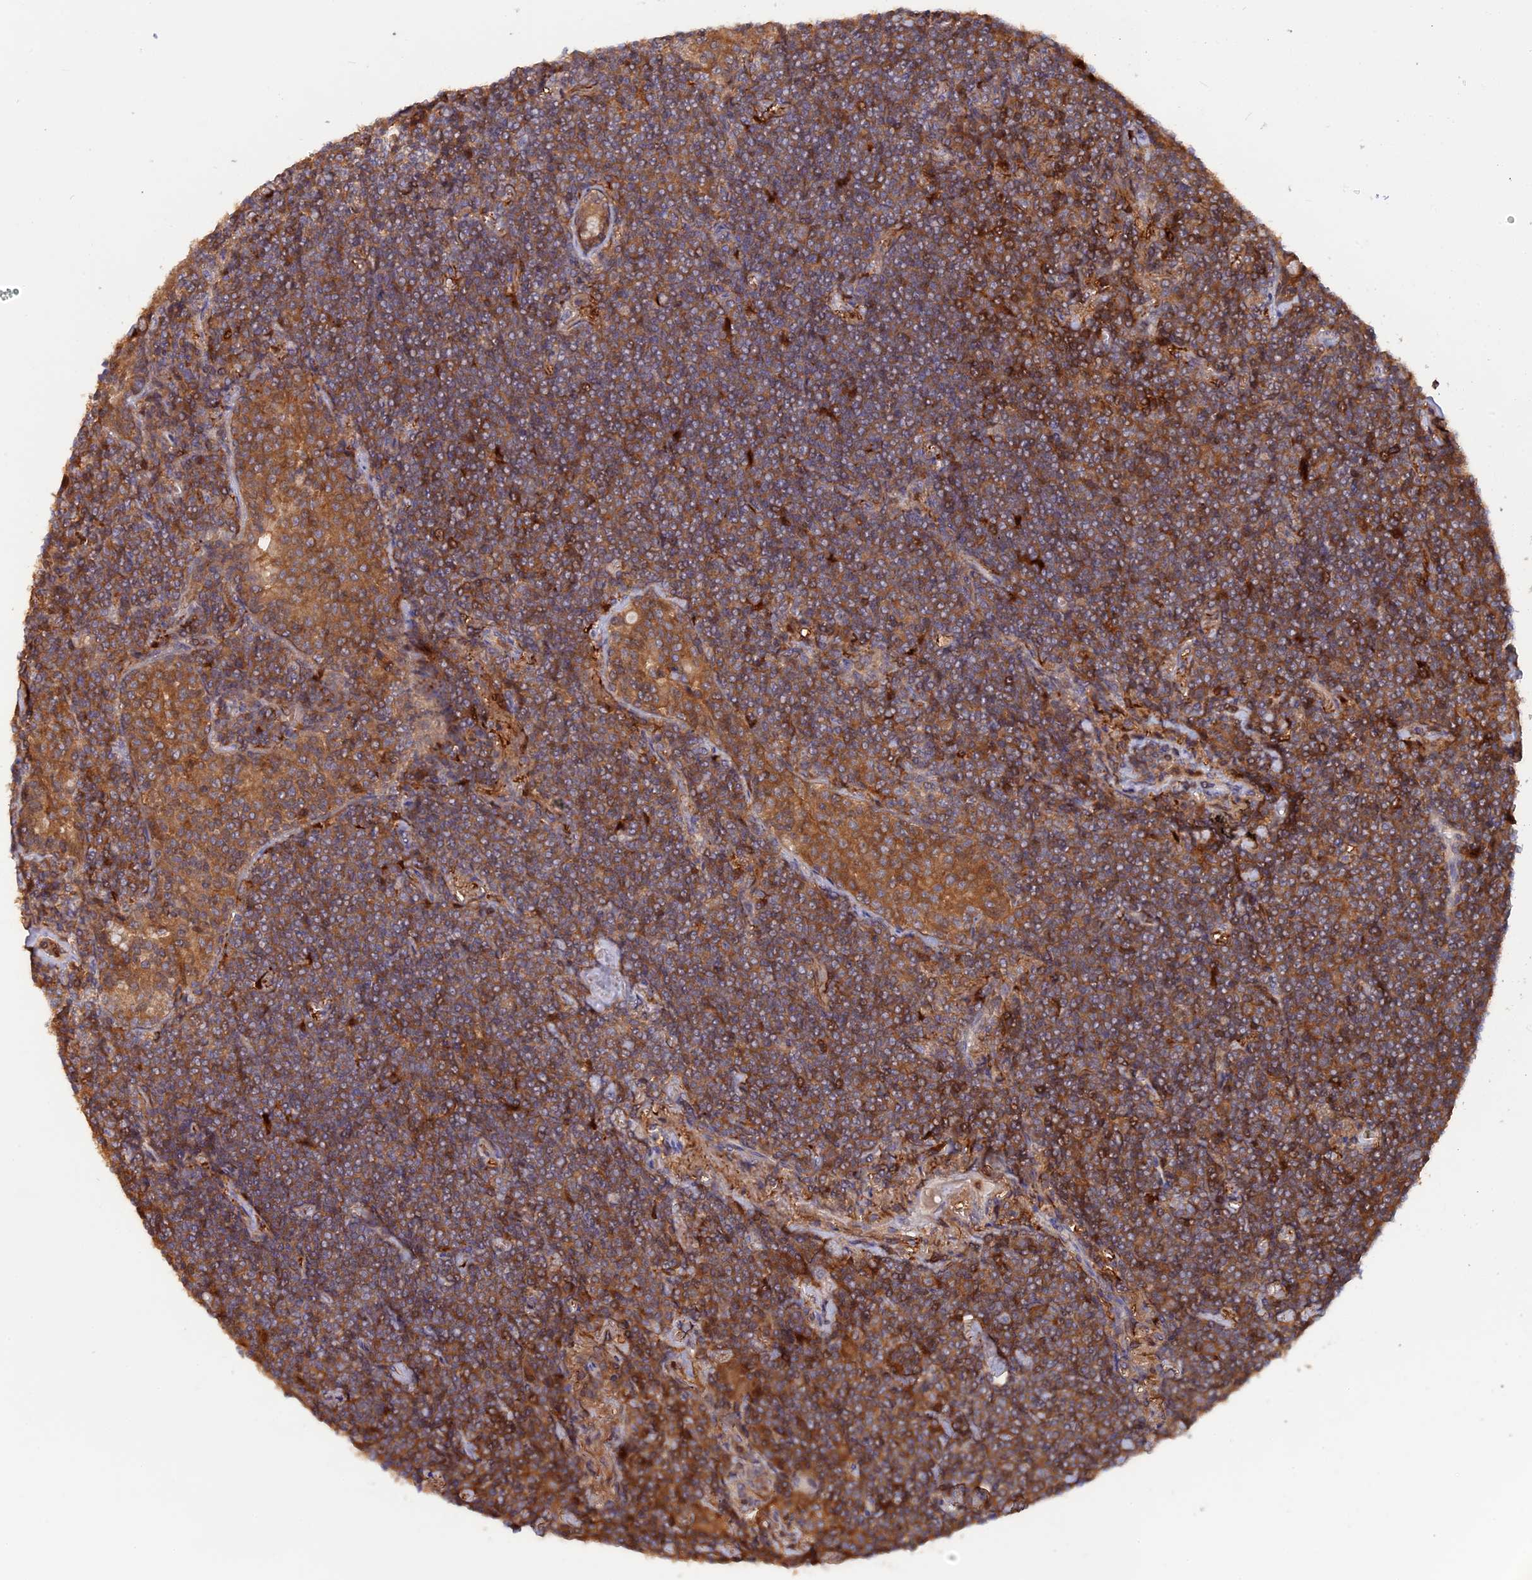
{"staining": {"intensity": "moderate", "quantity": ">75%", "location": "cytoplasmic/membranous"}, "tissue": "lymphoma", "cell_type": "Tumor cells", "image_type": "cancer", "snomed": [{"axis": "morphology", "description": "Malignant lymphoma, non-Hodgkin's type, Low grade"}, {"axis": "topography", "description": "Lung"}], "caption": "Brown immunohistochemical staining in low-grade malignant lymphoma, non-Hodgkin's type reveals moderate cytoplasmic/membranous staining in about >75% of tumor cells.", "gene": "BLVRA", "patient": {"sex": "female", "age": 71}}